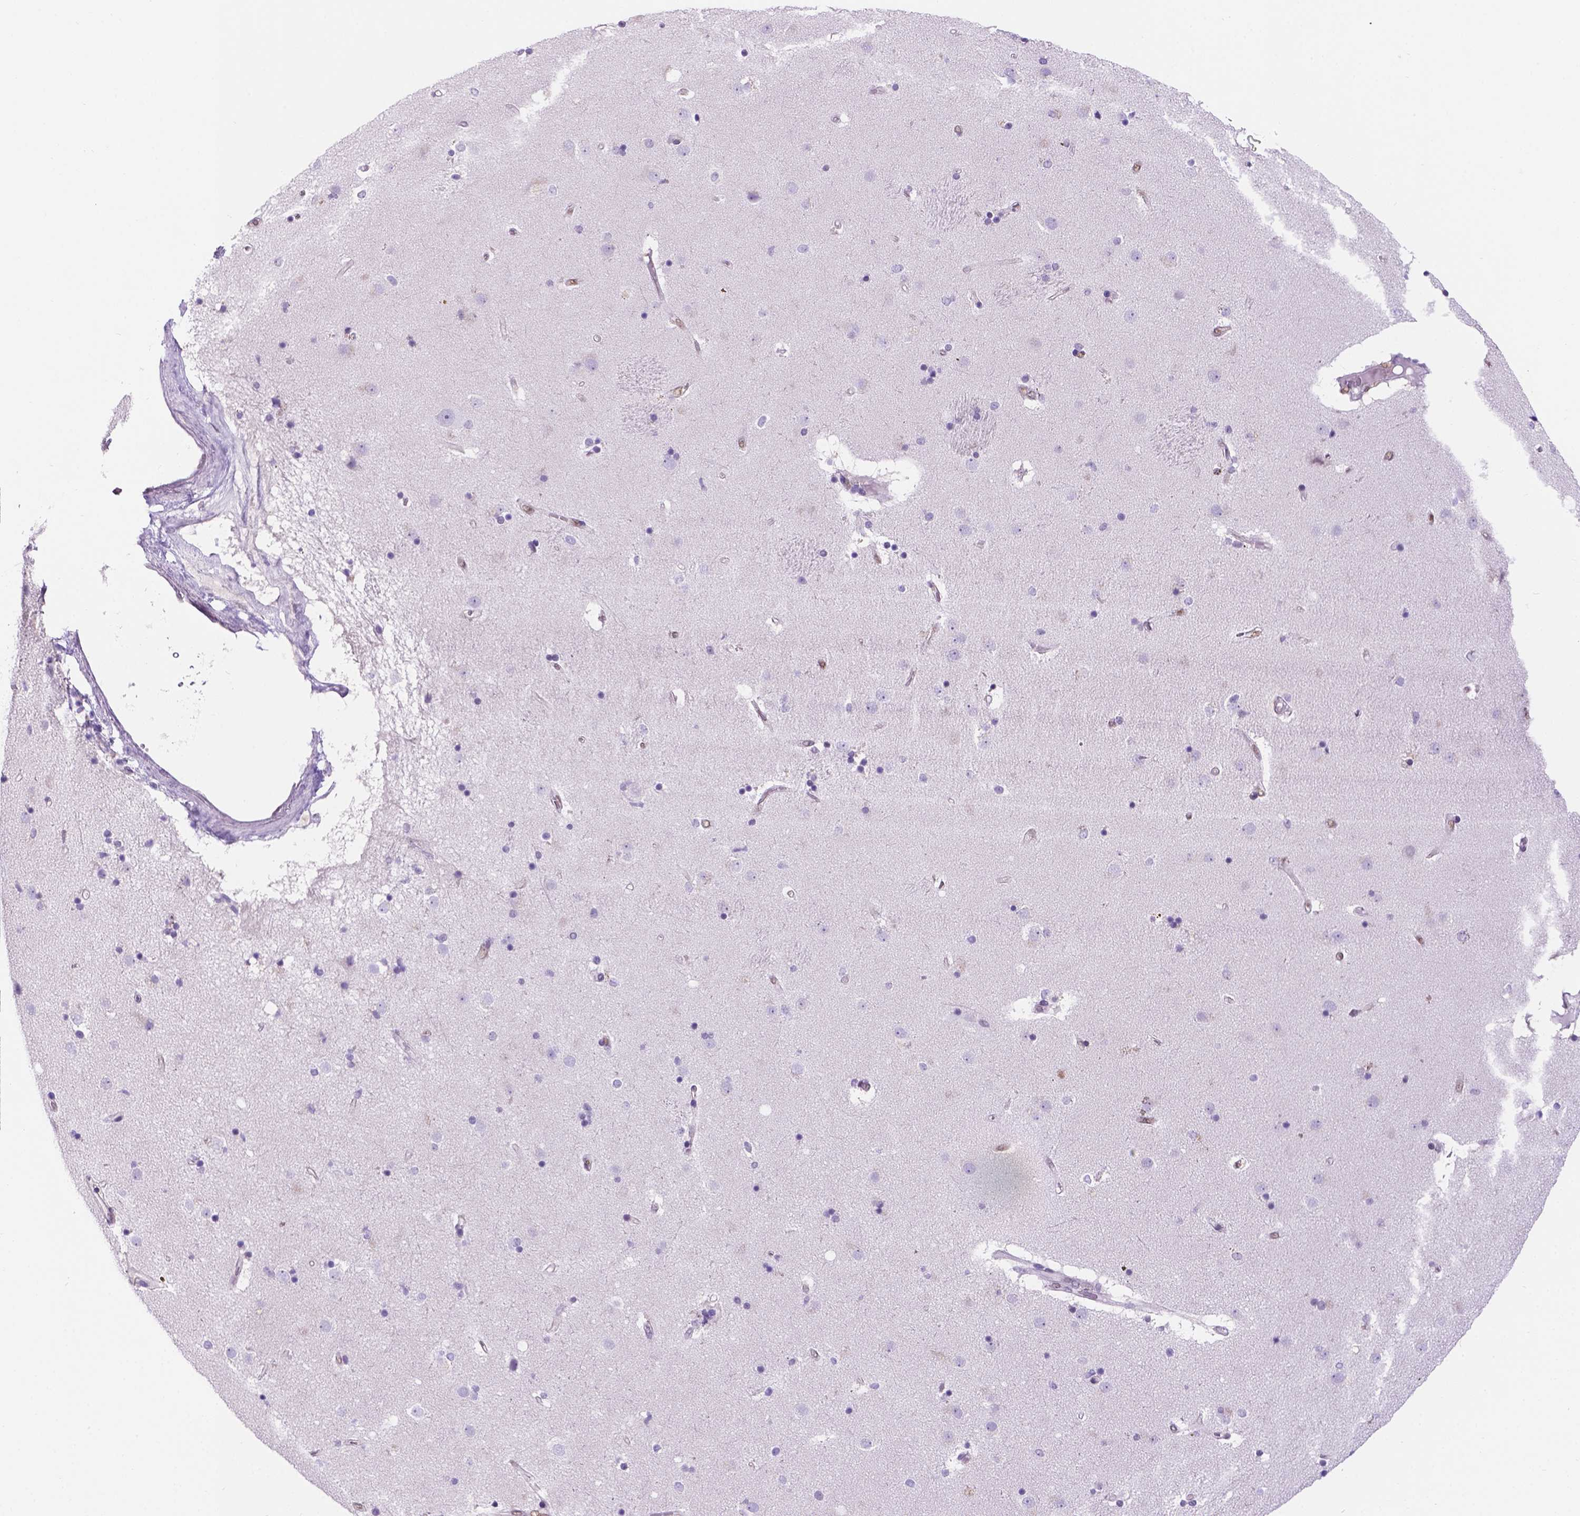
{"staining": {"intensity": "negative", "quantity": "none", "location": "none"}, "tissue": "caudate", "cell_type": "Glial cells", "image_type": "normal", "snomed": [{"axis": "morphology", "description": "Normal tissue, NOS"}, {"axis": "topography", "description": "Lateral ventricle wall"}], "caption": "The immunohistochemistry micrograph has no significant staining in glial cells of caudate.", "gene": "TMEM210", "patient": {"sex": "female", "age": 71}}